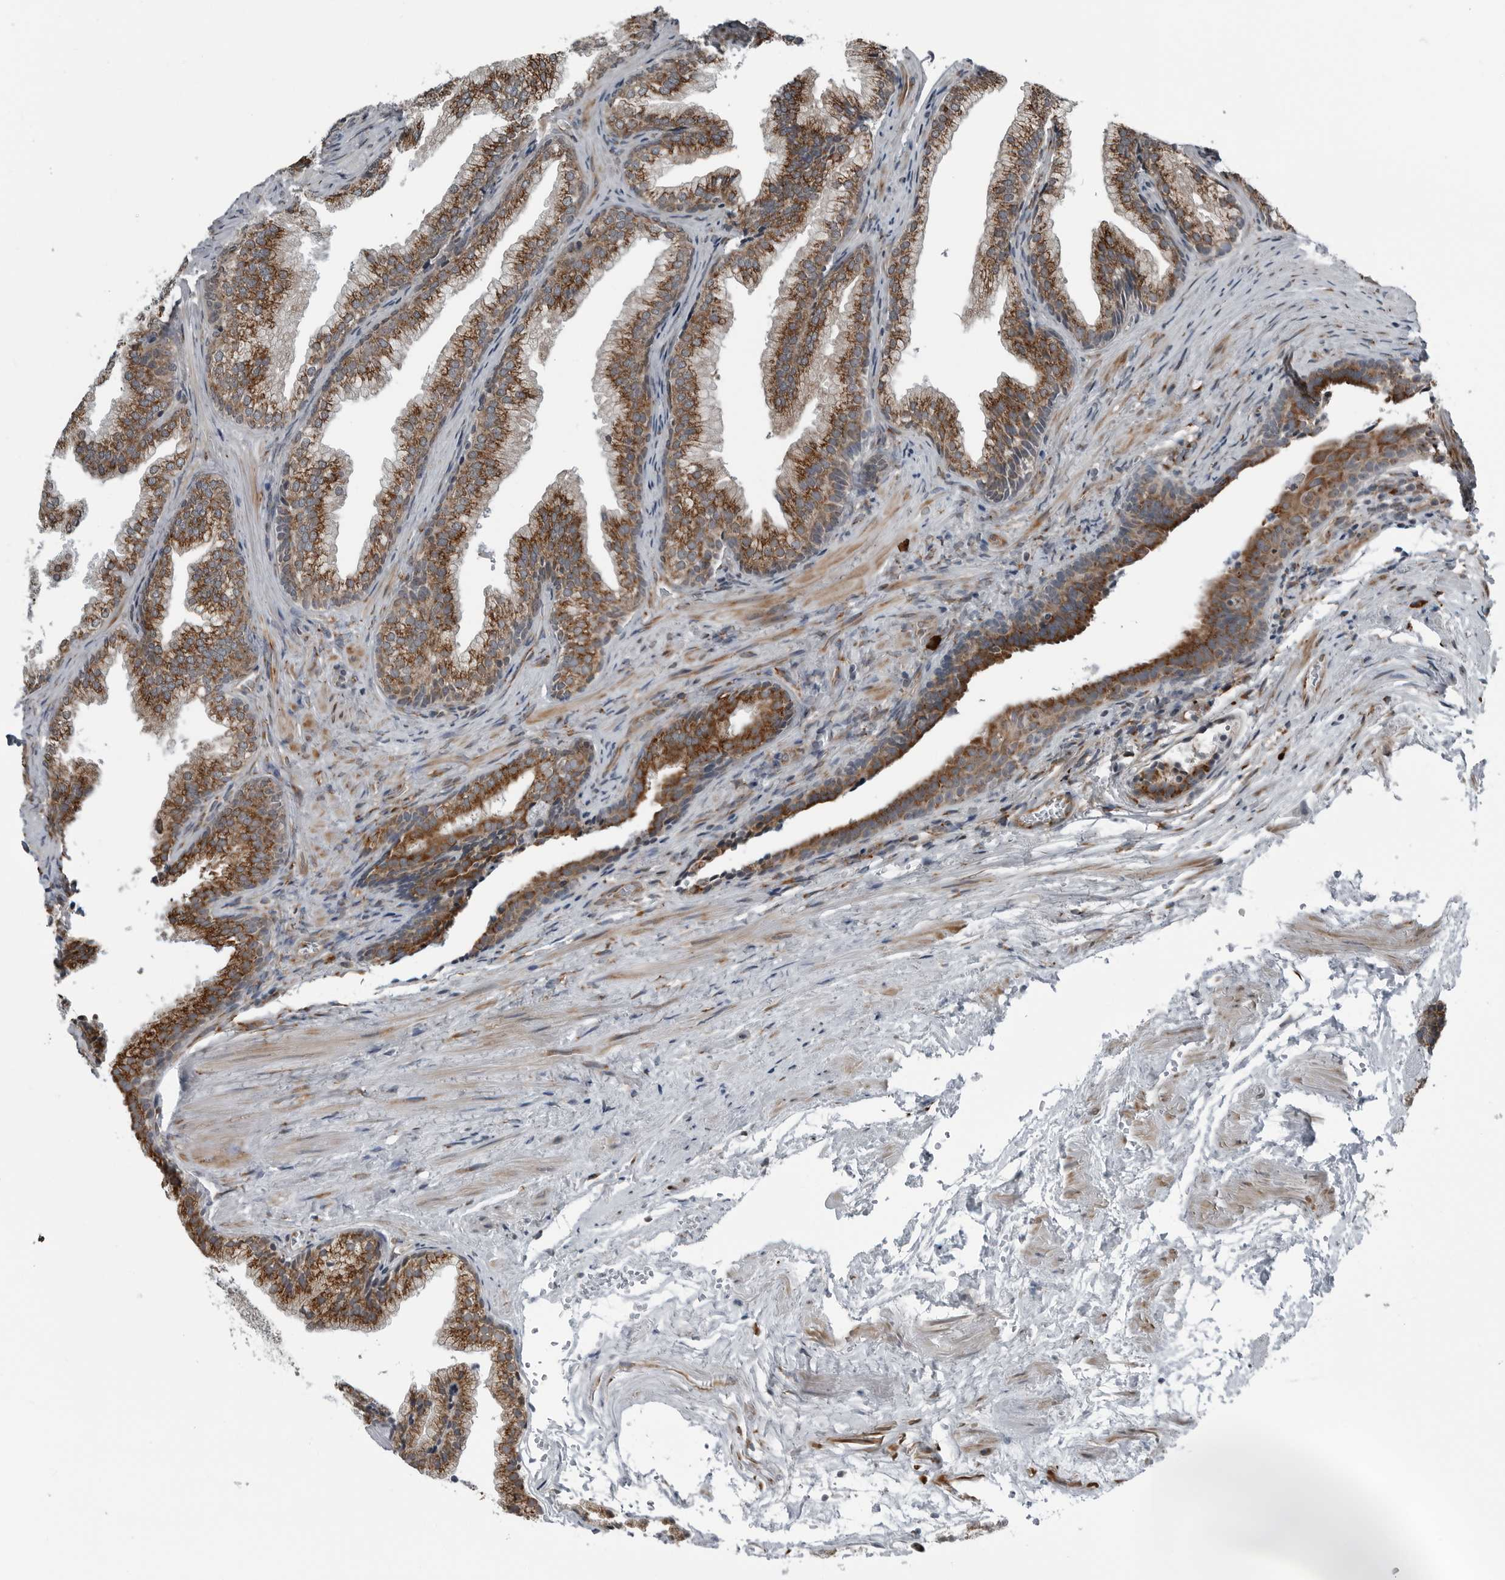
{"staining": {"intensity": "moderate", "quantity": ">75%", "location": "cytoplasmic/membranous"}, "tissue": "prostate", "cell_type": "Glandular cells", "image_type": "normal", "snomed": [{"axis": "morphology", "description": "Normal tissue, NOS"}, {"axis": "topography", "description": "Prostate"}], "caption": "This photomicrograph demonstrates IHC staining of benign prostate, with medium moderate cytoplasmic/membranous expression in about >75% of glandular cells.", "gene": "CEP85", "patient": {"sex": "male", "age": 76}}